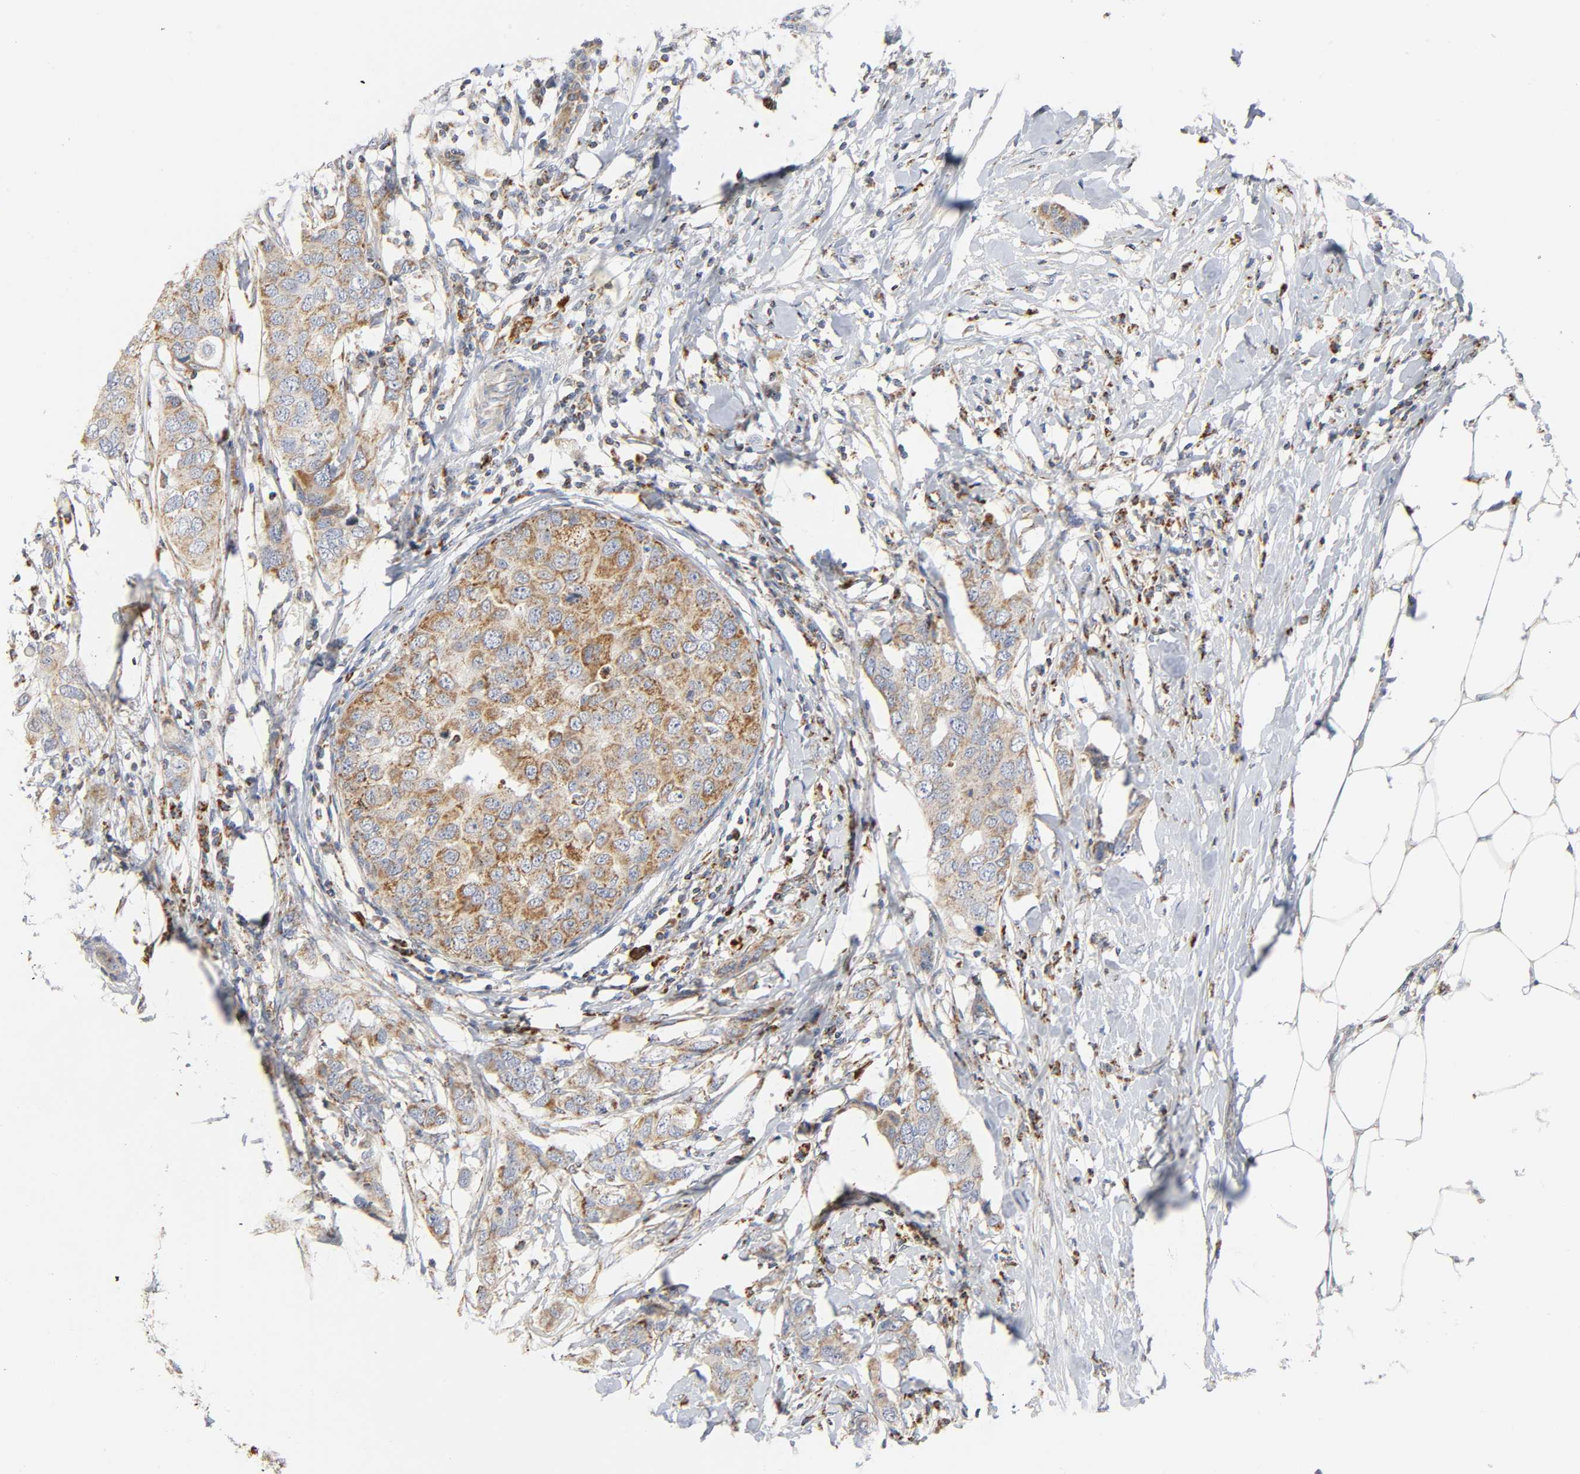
{"staining": {"intensity": "moderate", "quantity": ">75%", "location": "cytoplasmic/membranous"}, "tissue": "breast cancer", "cell_type": "Tumor cells", "image_type": "cancer", "snomed": [{"axis": "morphology", "description": "Duct carcinoma"}, {"axis": "topography", "description": "Breast"}], "caption": "A brown stain highlights moderate cytoplasmic/membranous positivity of a protein in human breast intraductal carcinoma tumor cells. (DAB IHC with brightfield microscopy, high magnification).", "gene": "BAK1", "patient": {"sex": "female", "age": 50}}